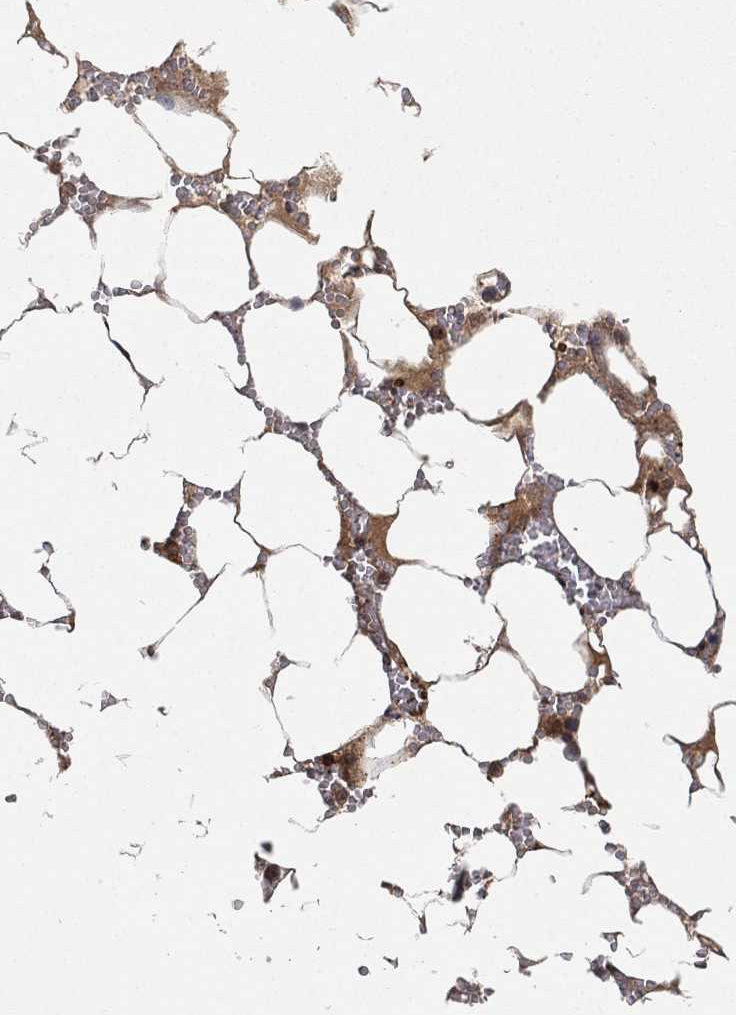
{"staining": {"intensity": "weak", "quantity": "<25%", "location": "cytoplasmic/membranous"}, "tissue": "bone marrow", "cell_type": "Hematopoietic cells", "image_type": "normal", "snomed": [{"axis": "morphology", "description": "Normal tissue, NOS"}, {"axis": "topography", "description": "Bone marrow"}], "caption": "This is an immunohistochemistry (IHC) image of benign bone marrow. There is no staining in hematopoietic cells.", "gene": "CRYL1", "patient": {"sex": "female", "age": 64}}